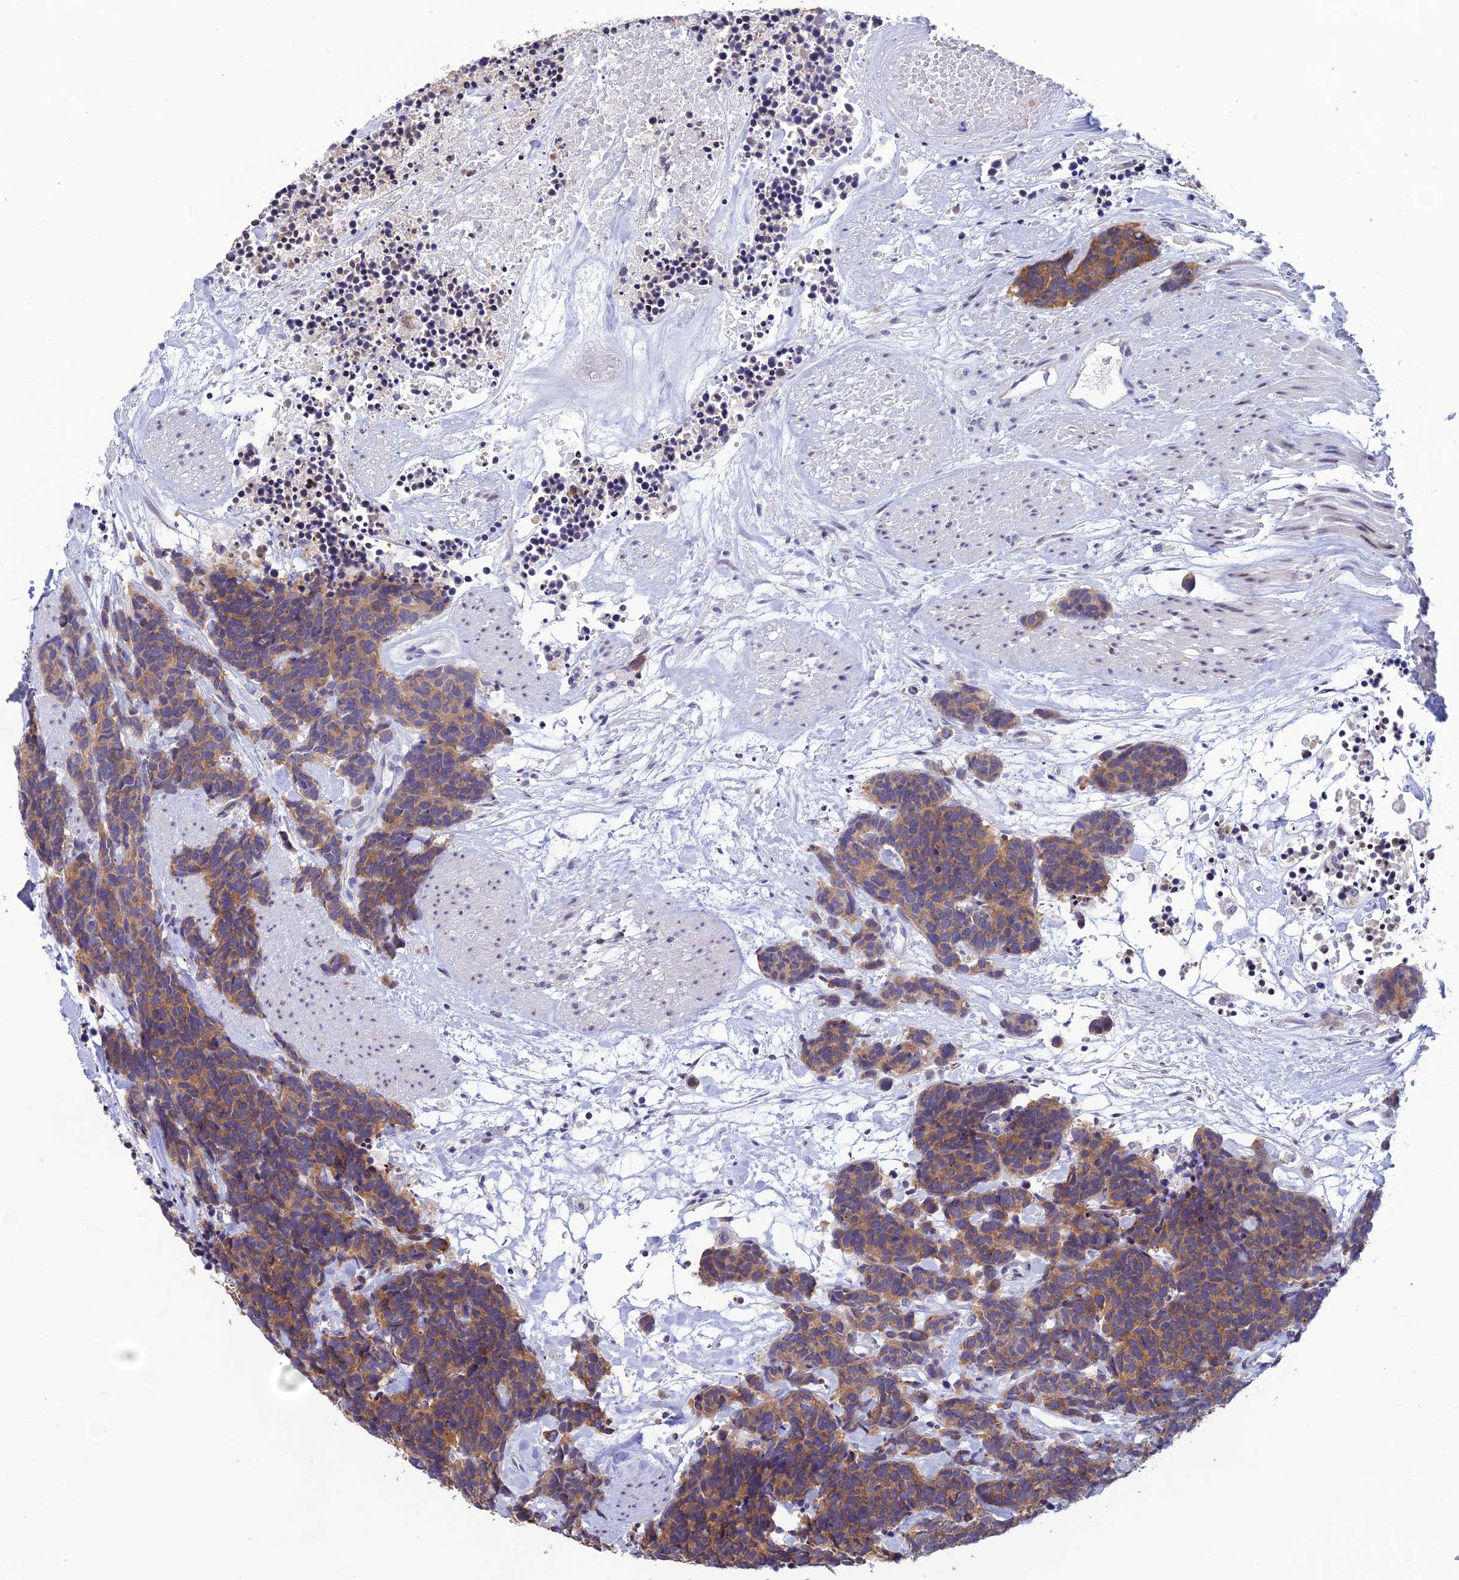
{"staining": {"intensity": "moderate", "quantity": ">75%", "location": "cytoplasmic/membranous"}, "tissue": "carcinoid", "cell_type": "Tumor cells", "image_type": "cancer", "snomed": [{"axis": "morphology", "description": "Carcinoma, NOS"}, {"axis": "morphology", "description": "Carcinoid, malignant, NOS"}, {"axis": "topography", "description": "Urinary bladder"}], "caption": "Immunohistochemistry (IHC) (DAB (3,3'-diaminobenzidine)) staining of malignant carcinoid exhibits moderate cytoplasmic/membranous protein staining in about >75% of tumor cells. Using DAB (brown) and hematoxylin (blue) stains, captured at high magnification using brightfield microscopy.", "gene": "TMEM134", "patient": {"sex": "male", "age": 57}}